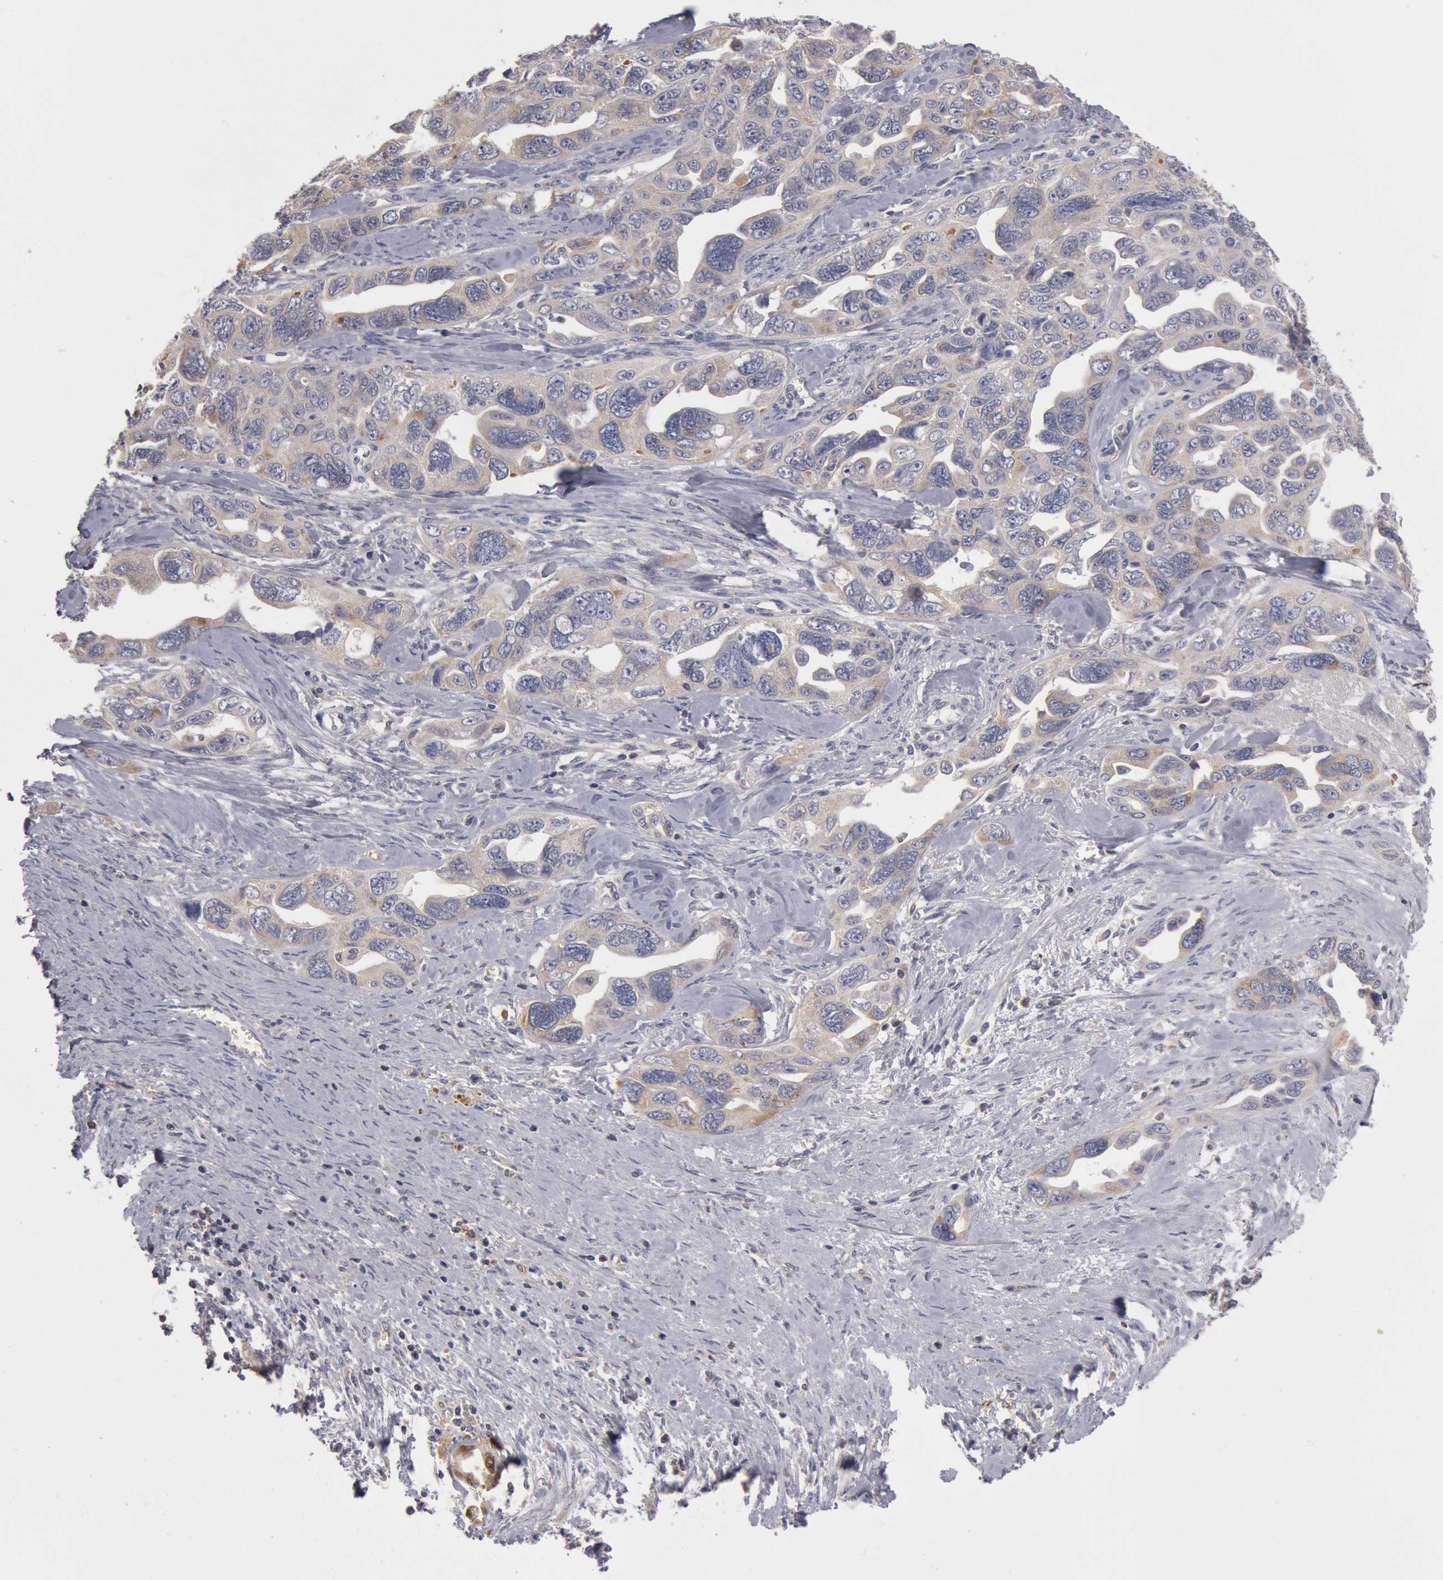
{"staining": {"intensity": "weak", "quantity": "25%-75%", "location": "cytoplasmic/membranous"}, "tissue": "ovarian cancer", "cell_type": "Tumor cells", "image_type": "cancer", "snomed": [{"axis": "morphology", "description": "Cystadenocarcinoma, serous, NOS"}, {"axis": "topography", "description": "Ovary"}], "caption": "Serous cystadenocarcinoma (ovarian) was stained to show a protein in brown. There is low levels of weak cytoplasmic/membranous positivity in about 25%-75% of tumor cells.", "gene": "OSBPL8", "patient": {"sex": "female", "age": 63}}